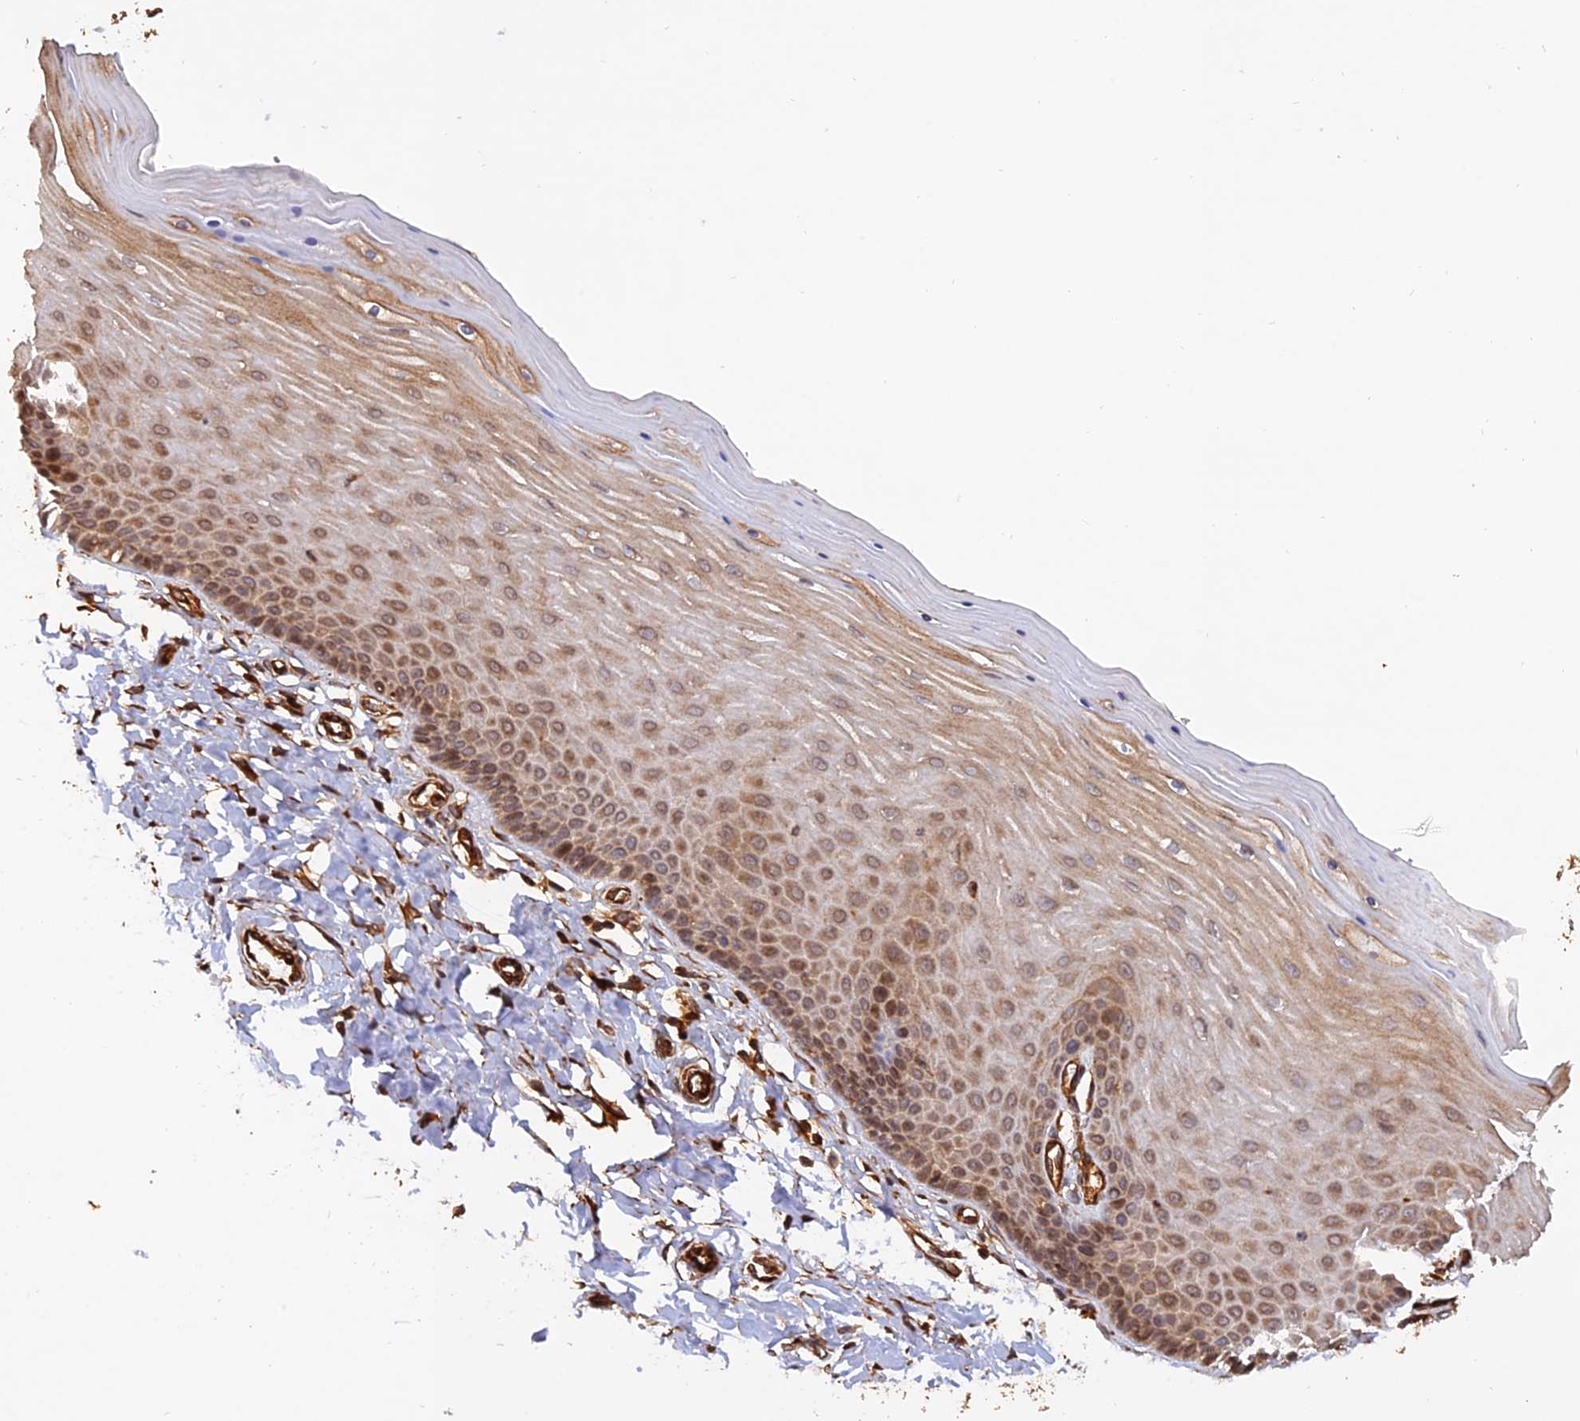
{"staining": {"intensity": "moderate", "quantity": ">75%", "location": "cytoplasmic/membranous"}, "tissue": "cervix", "cell_type": "Glandular cells", "image_type": "normal", "snomed": [{"axis": "morphology", "description": "Normal tissue, NOS"}, {"axis": "topography", "description": "Cervix"}], "caption": "A micrograph of human cervix stained for a protein displays moderate cytoplasmic/membranous brown staining in glandular cells. (brown staining indicates protein expression, while blue staining denotes nuclei).", "gene": "CREBL2", "patient": {"sex": "female", "age": 55}}